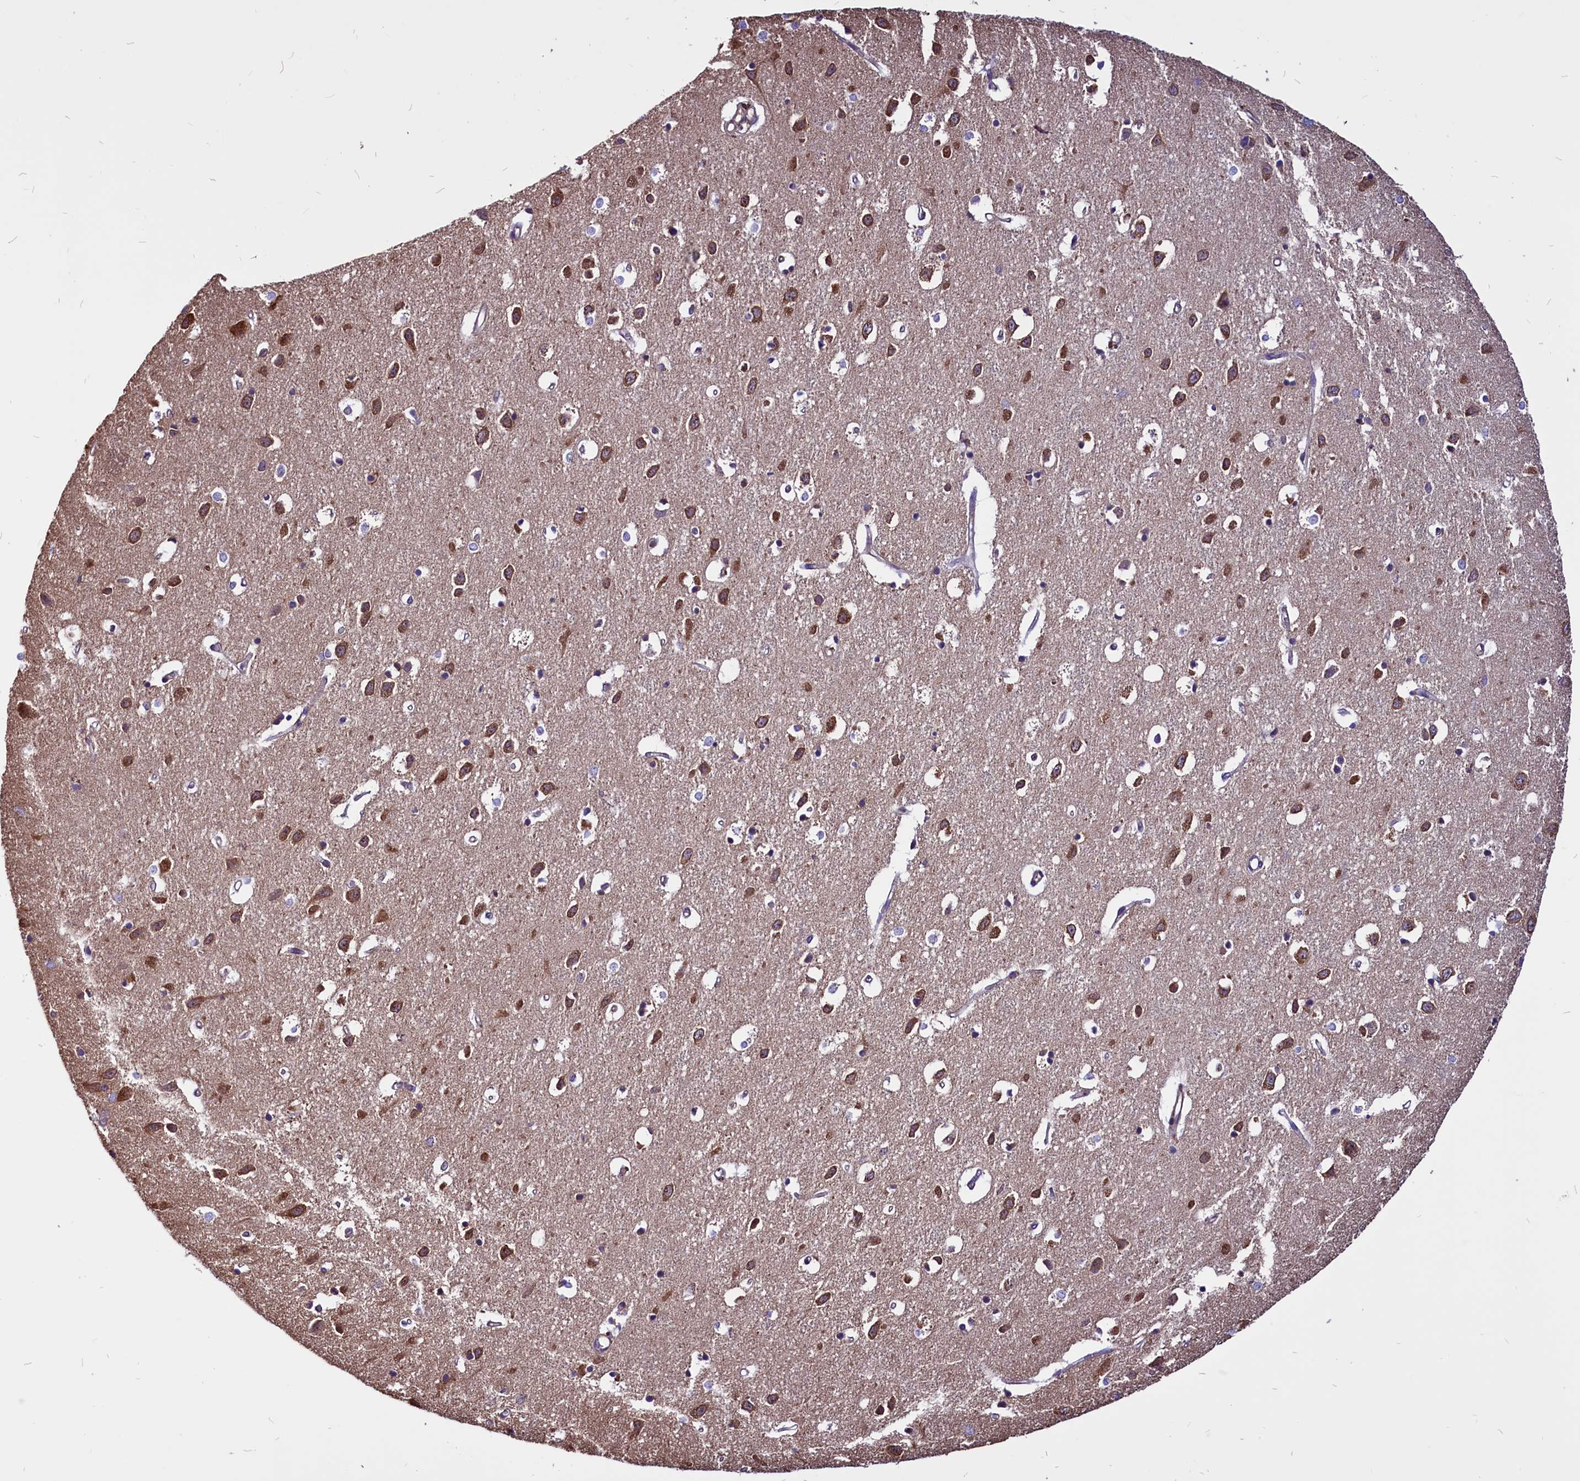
{"staining": {"intensity": "negative", "quantity": "none", "location": "none"}, "tissue": "cerebral cortex", "cell_type": "Endothelial cells", "image_type": "normal", "snomed": [{"axis": "morphology", "description": "Normal tissue, NOS"}, {"axis": "topography", "description": "Cerebral cortex"}], "caption": "Immunohistochemistry image of benign human cerebral cortex stained for a protein (brown), which displays no staining in endothelial cells.", "gene": "EIF3G", "patient": {"sex": "female", "age": 64}}